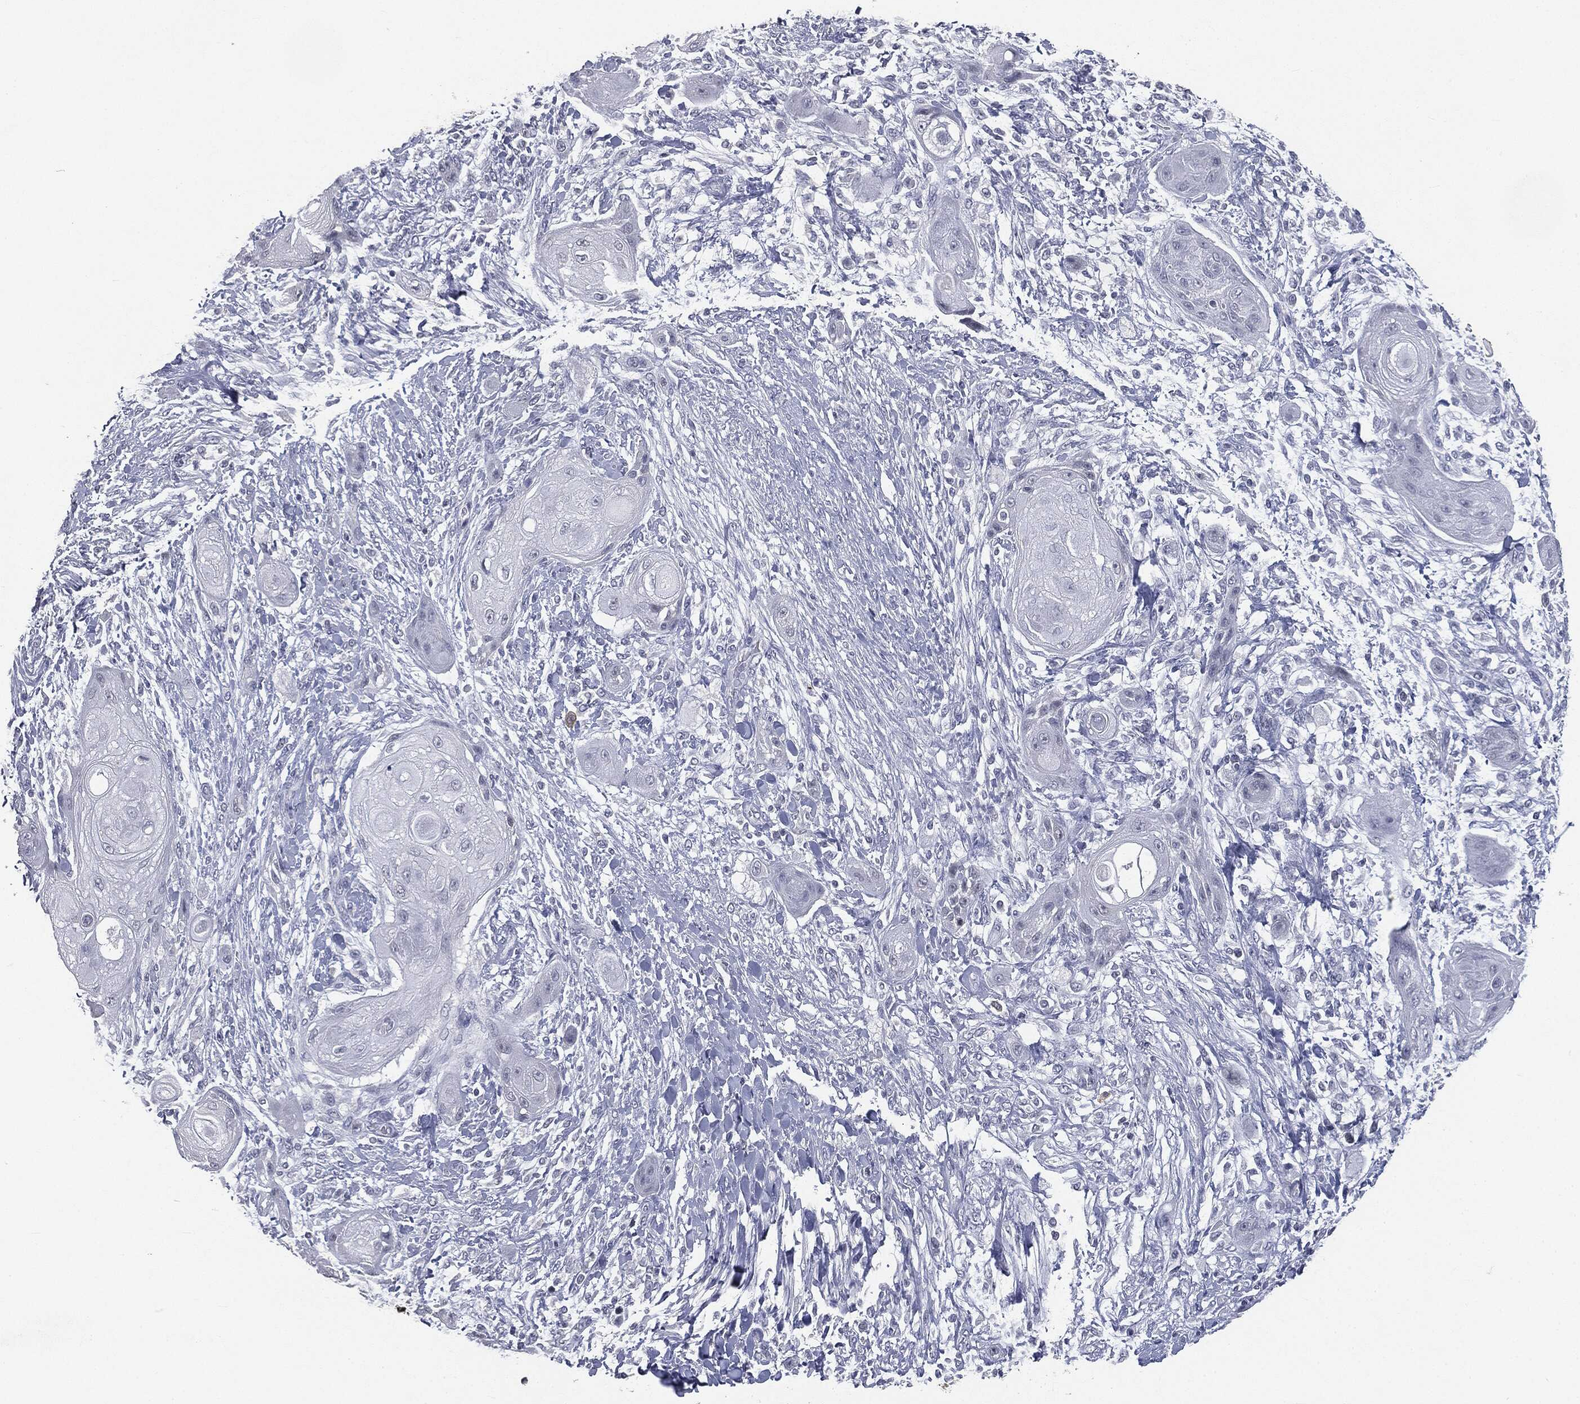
{"staining": {"intensity": "negative", "quantity": "none", "location": "none"}, "tissue": "skin cancer", "cell_type": "Tumor cells", "image_type": "cancer", "snomed": [{"axis": "morphology", "description": "Squamous cell carcinoma, NOS"}, {"axis": "topography", "description": "Skin"}], "caption": "Human skin cancer stained for a protein using immunohistochemistry demonstrates no positivity in tumor cells.", "gene": "SLC2A2", "patient": {"sex": "male", "age": 62}}